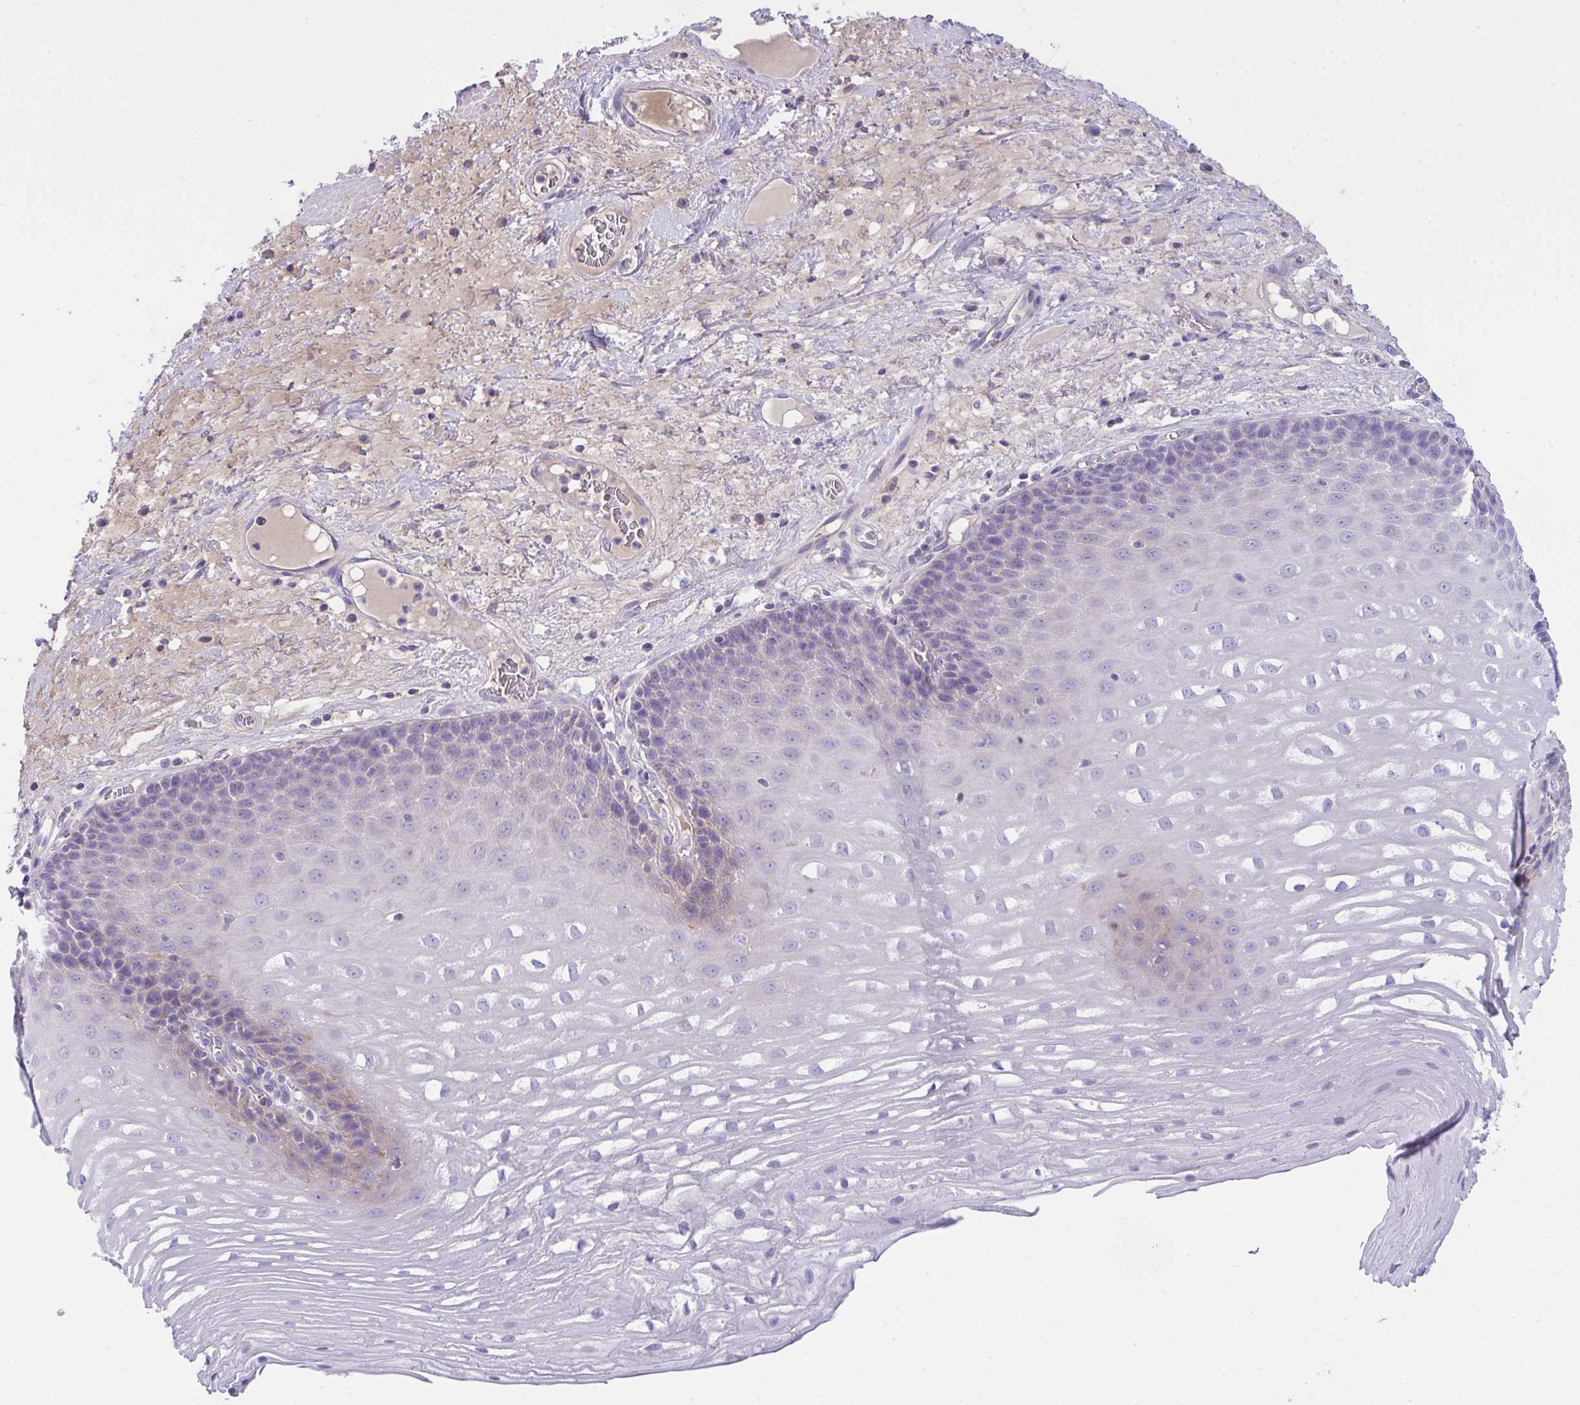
{"staining": {"intensity": "weak", "quantity": "<25%", "location": "cytoplasmic/membranous"}, "tissue": "esophagus", "cell_type": "Squamous epithelial cells", "image_type": "normal", "snomed": [{"axis": "morphology", "description": "Normal tissue, NOS"}, {"axis": "topography", "description": "Esophagus"}], "caption": "This image is of normal esophagus stained with immunohistochemistry to label a protein in brown with the nuclei are counter-stained blue. There is no staining in squamous epithelial cells. The staining is performed using DAB (3,3'-diaminobenzidine) brown chromogen with nuclei counter-stained in using hematoxylin.", "gene": "PLA2G12B", "patient": {"sex": "male", "age": 62}}